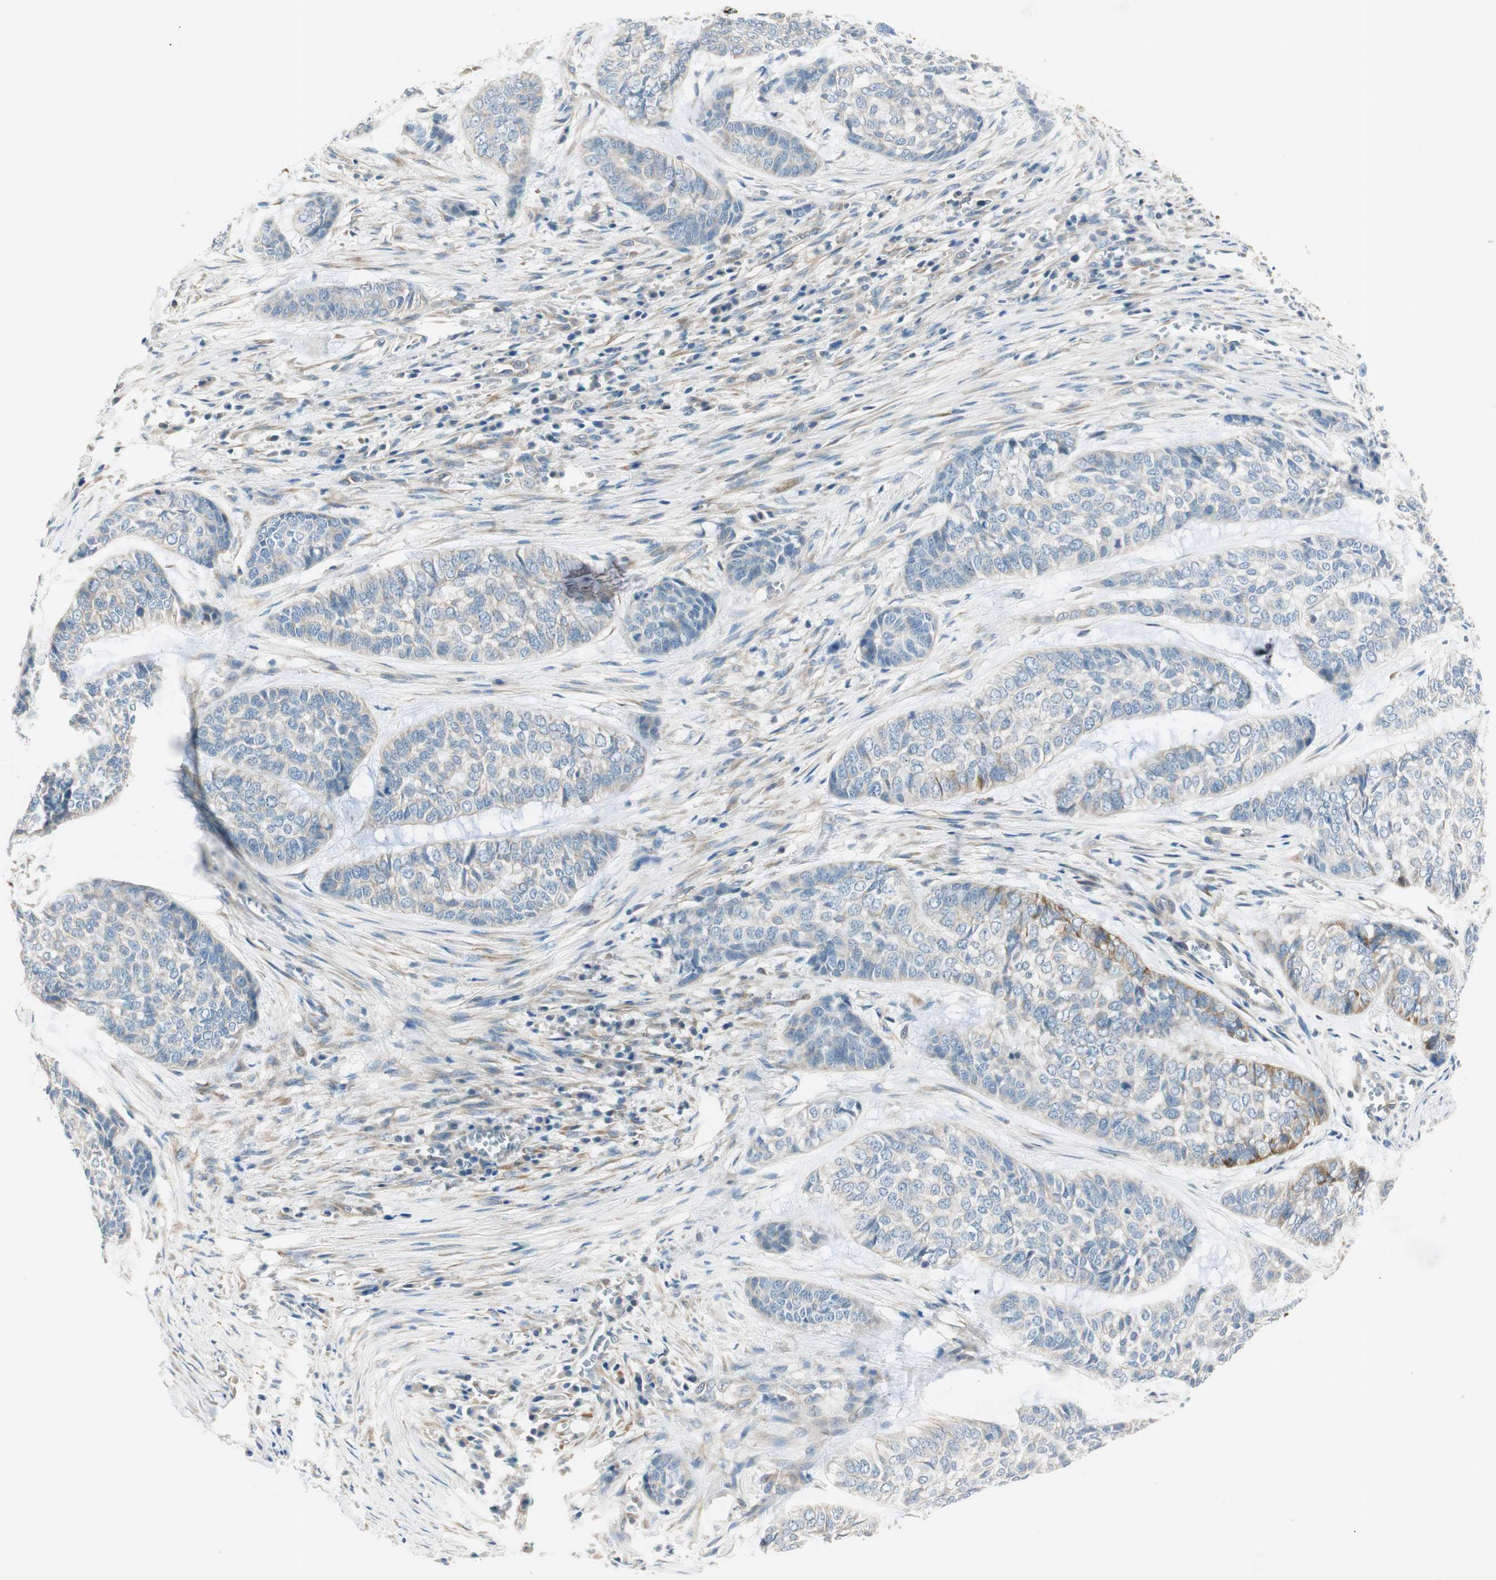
{"staining": {"intensity": "negative", "quantity": "none", "location": "none"}, "tissue": "skin cancer", "cell_type": "Tumor cells", "image_type": "cancer", "snomed": [{"axis": "morphology", "description": "Basal cell carcinoma"}, {"axis": "topography", "description": "Skin"}], "caption": "A photomicrograph of human skin cancer (basal cell carcinoma) is negative for staining in tumor cells.", "gene": "CDK3", "patient": {"sex": "female", "age": 64}}